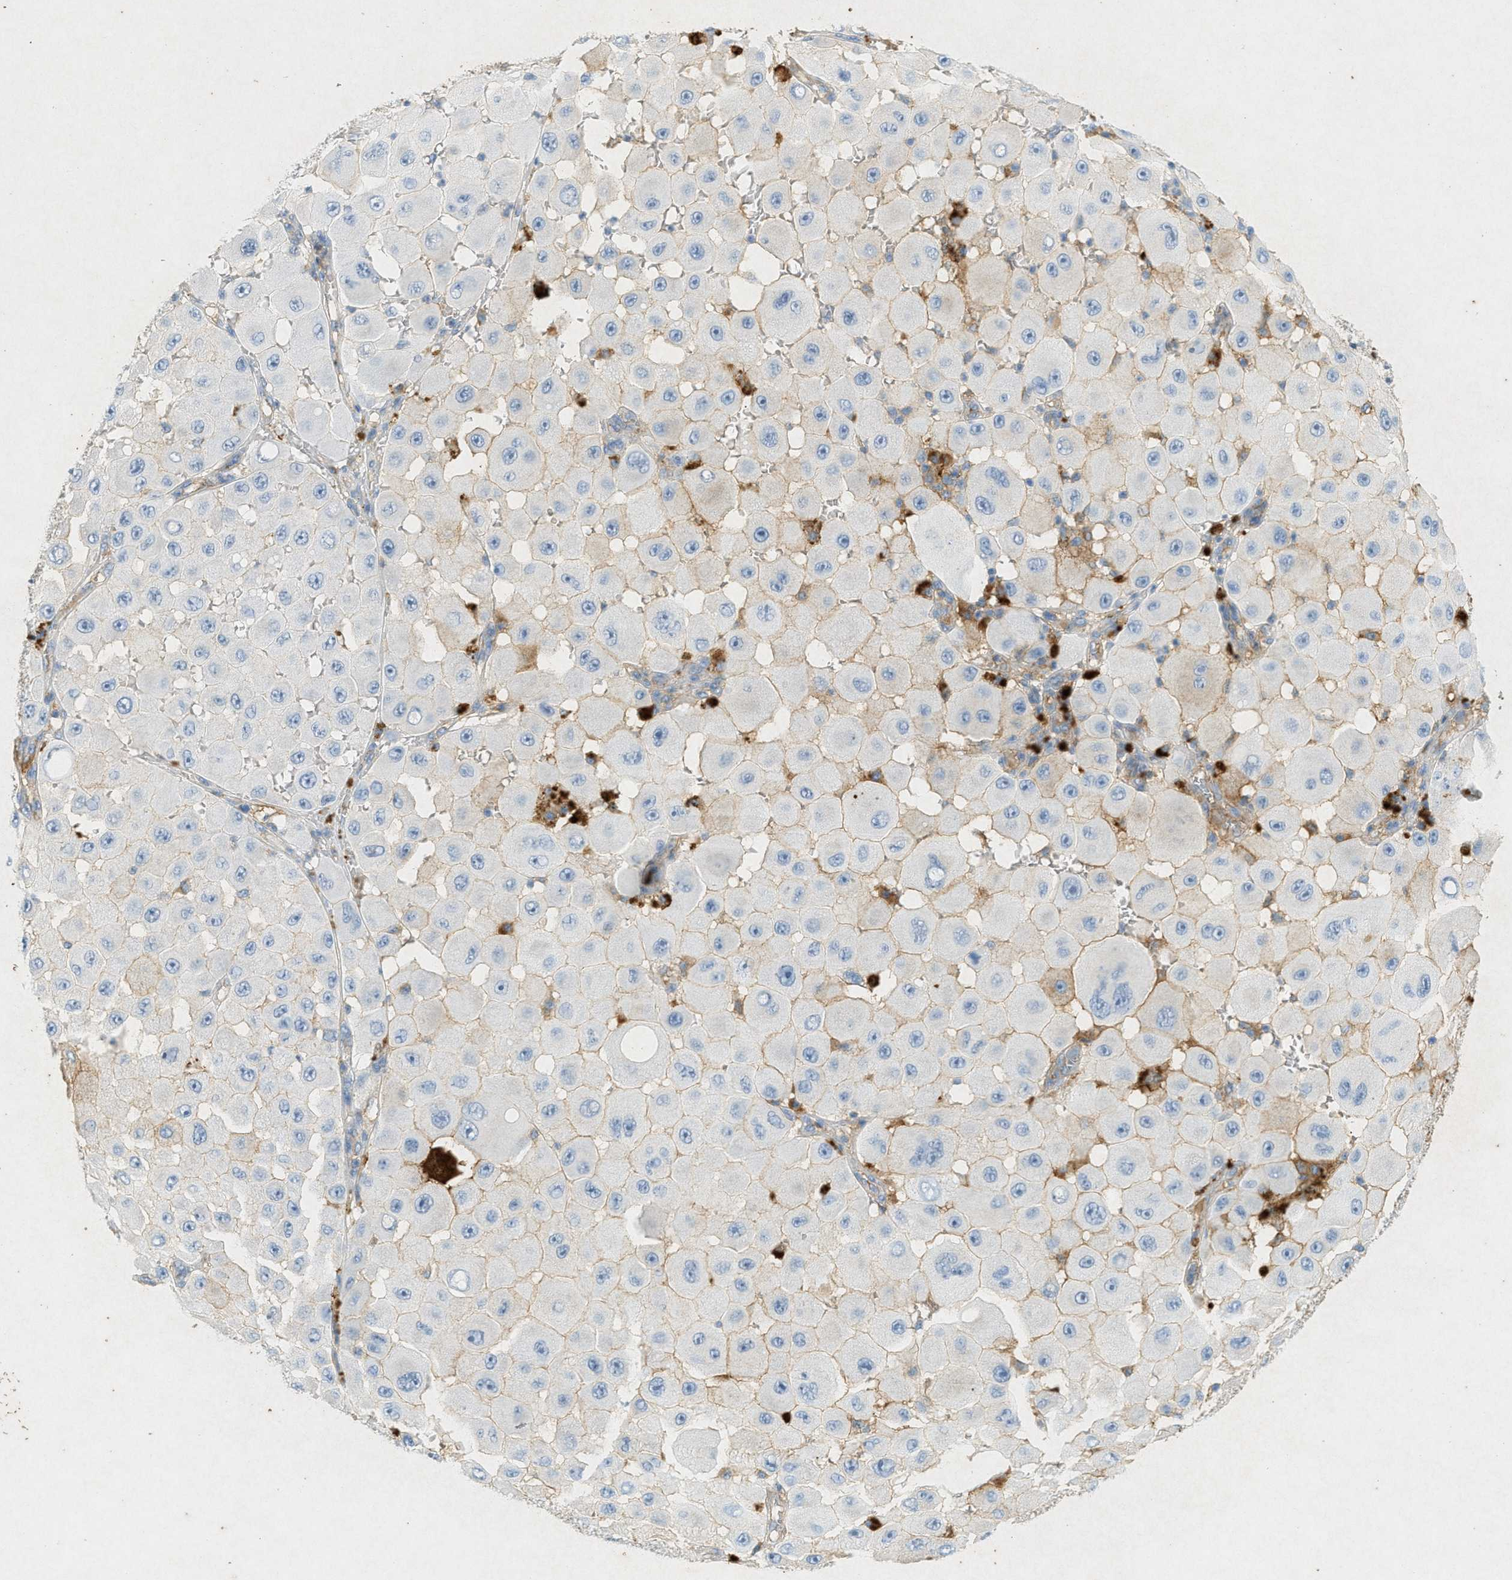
{"staining": {"intensity": "negative", "quantity": "none", "location": "none"}, "tissue": "melanoma", "cell_type": "Tumor cells", "image_type": "cancer", "snomed": [{"axis": "morphology", "description": "Malignant melanoma, NOS"}, {"axis": "topography", "description": "Skin"}], "caption": "Tumor cells show no significant positivity in malignant melanoma.", "gene": "F2", "patient": {"sex": "female", "age": 81}}